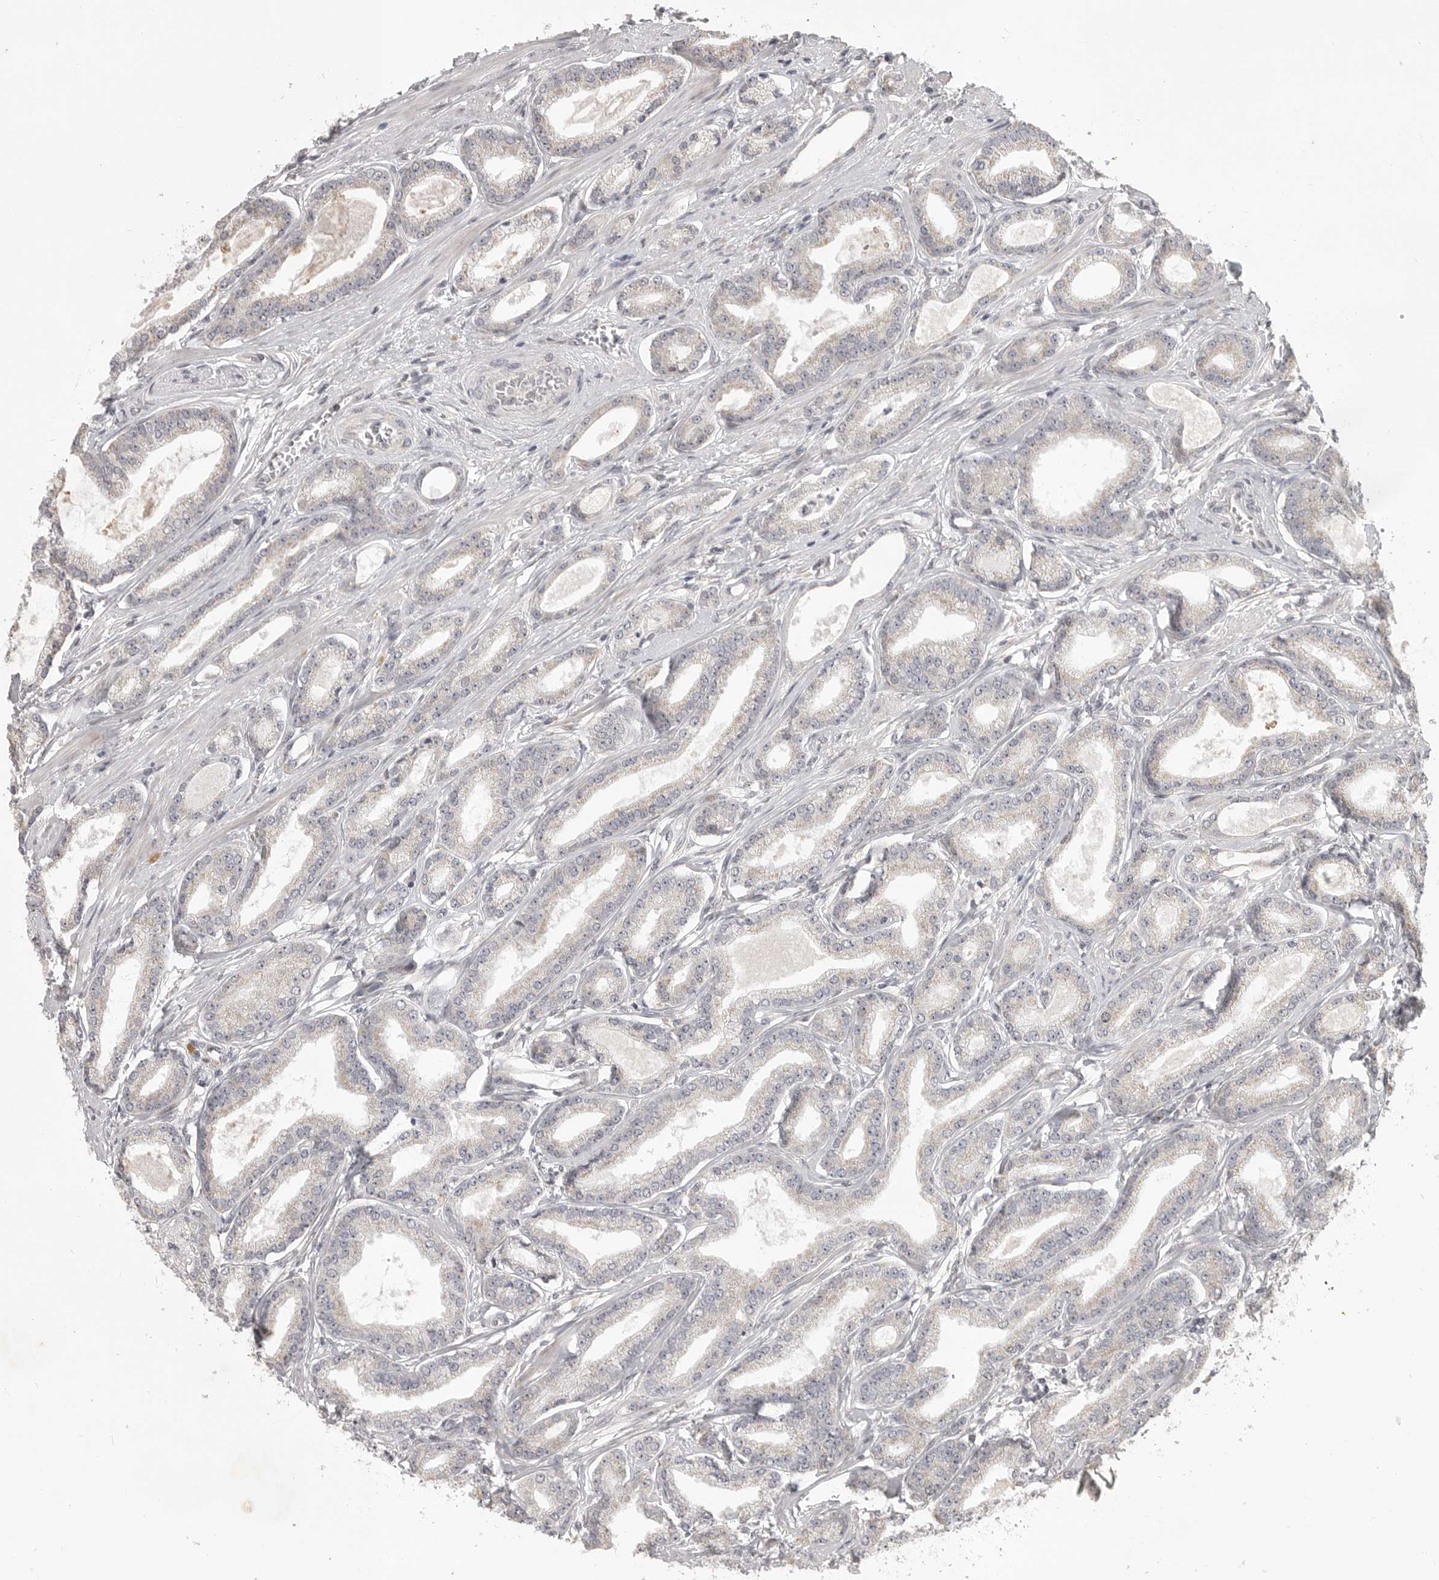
{"staining": {"intensity": "negative", "quantity": "none", "location": "none"}, "tissue": "prostate cancer", "cell_type": "Tumor cells", "image_type": "cancer", "snomed": [{"axis": "morphology", "description": "Adenocarcinoma, Low grade"}, {"axis": "topography", "description": "Prostate"}], "caption": "An immunohistochemistry (IHC) image of prostate cancer is shown. There is no staining in tumor cells of prostate cancer.", "gene": "POLE2", "patient": {"sex": "male", "age": 60}}